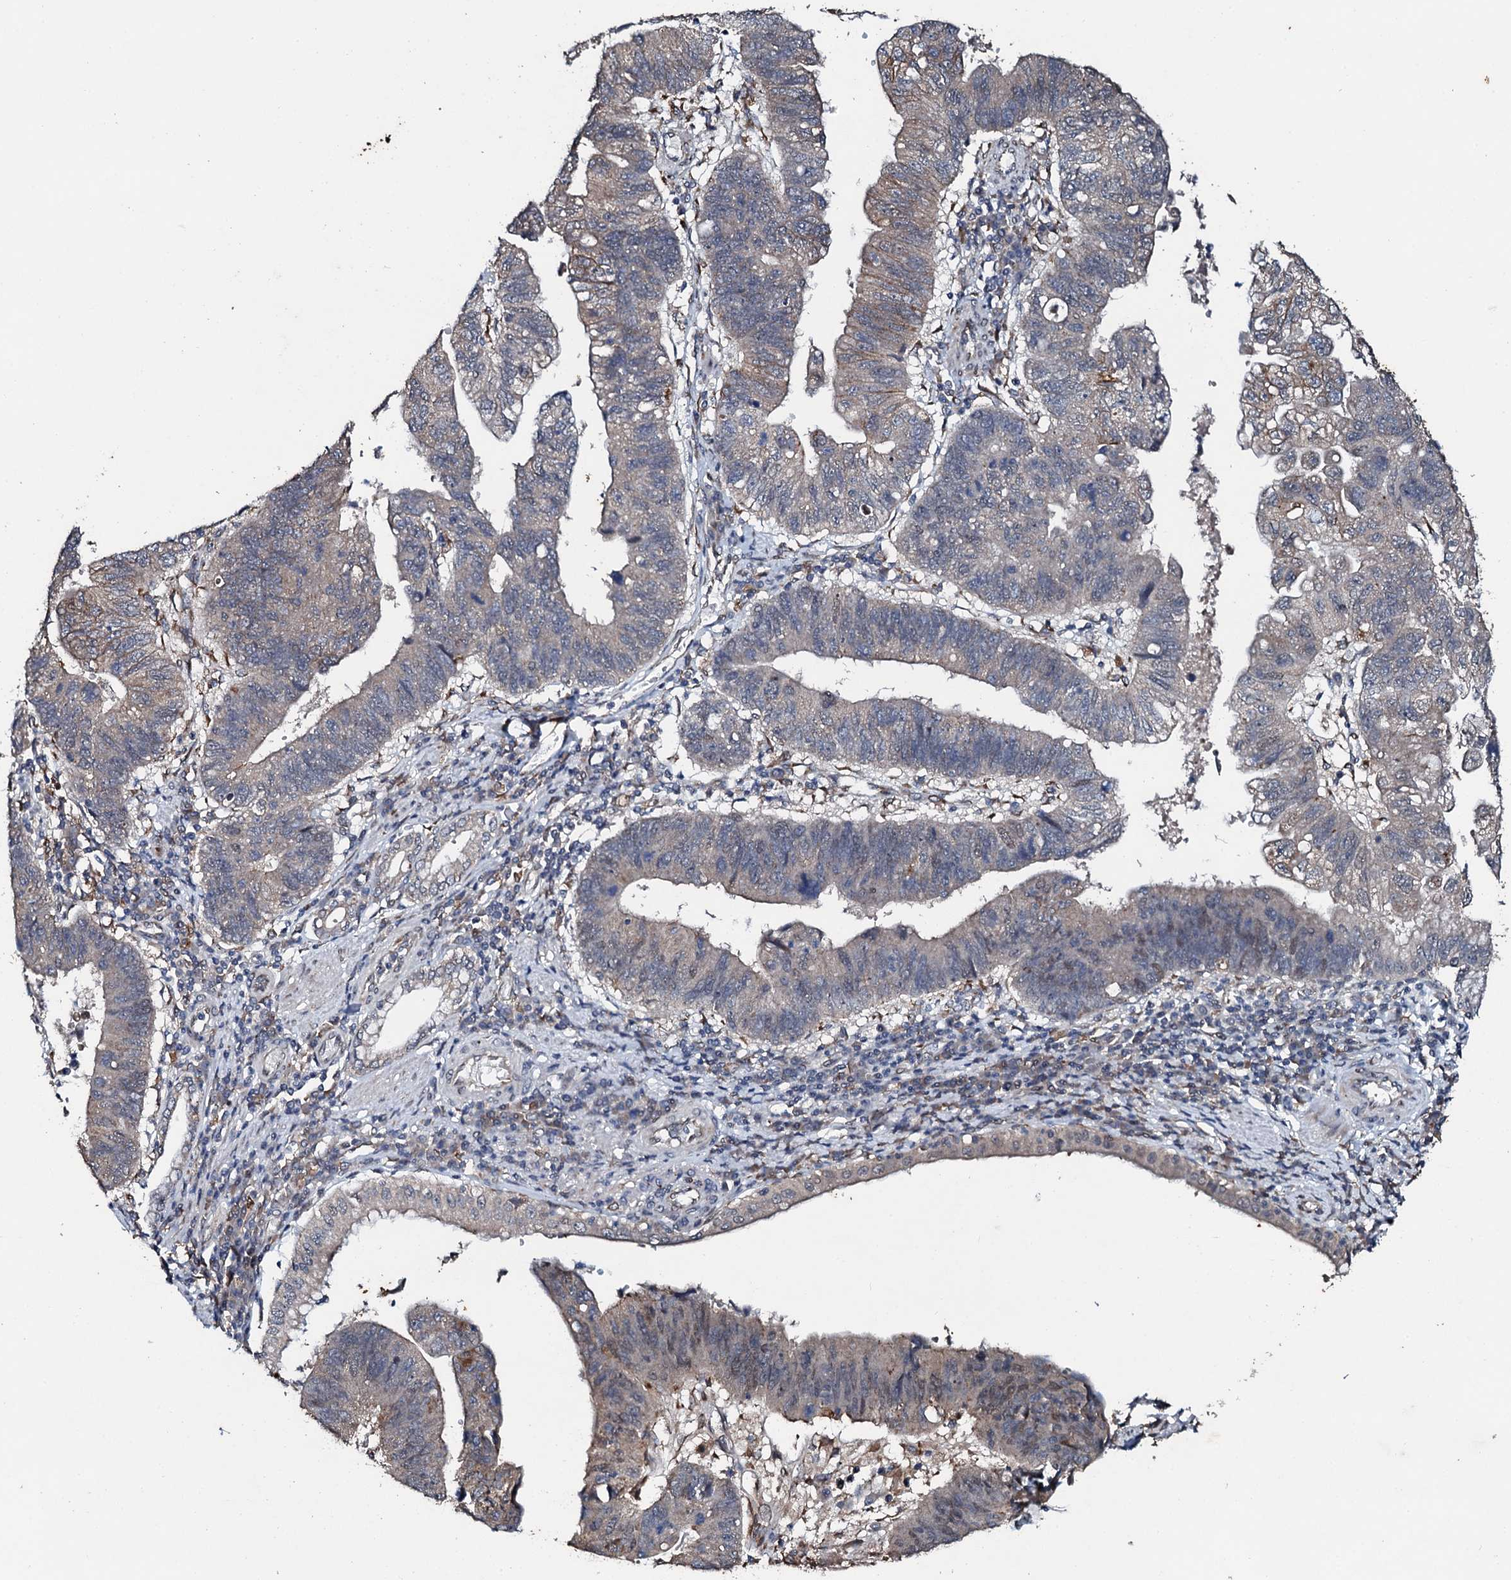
{"staining": {"intensity": "negative", "quantity": "none", "location": "none"}, "tissue": "stomach cancer", "cell_type": "Tumor cells", "image_type": "cancer", "snomed": [{"axis": "morphology", "description": "Adenocarcinoma, NOS"}, {"axis": "topography", "description": "Stomach"}], "caption": "DAB (3,3'-diaminobenzidine) immunohistochemical staining of human stomach cancer (adenocarcinoma) shows no significant staining in tumor cells.", "gene": "ADAMTS10", "patient": {"sex": "male", "age": 59}}